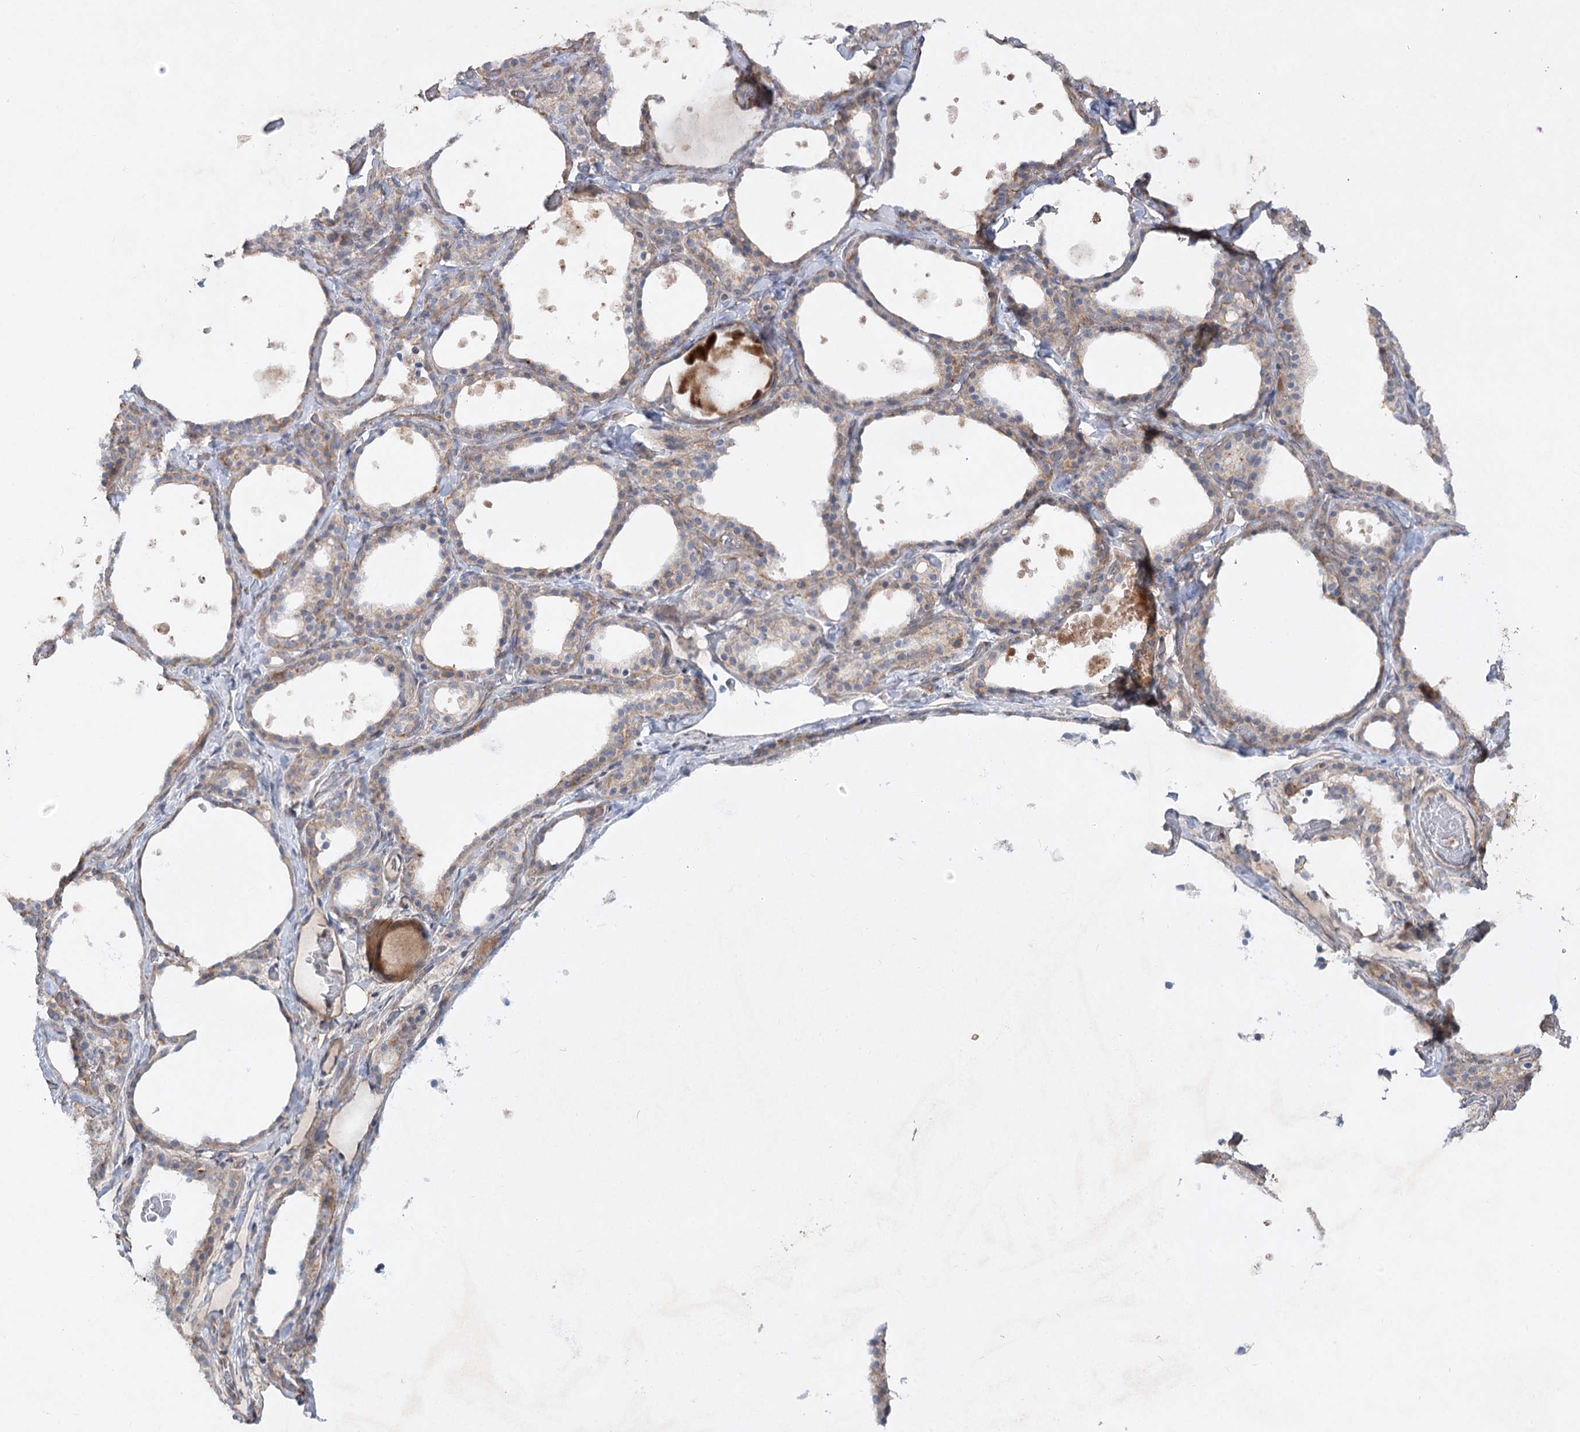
{"staining": {"intensity": "weak", "quantity": "25%-75%", "location": "cytoplasmic/membranous"}, "tissue": "thyroid gland", "cell_type": "Glandular cells", "image_type": "normal", "snomed": [{"axis": "morphology", "description": "Normal tissue, NOS"}, {"axis": "topography", "description": "Thyroid gland"}], "caption": "An immunohistochemistry micrograph of normal tissue is shown. Protein staining in brown labels weak cytoplasmic/membranous positivity in thyroid gland within glandular cells.", "gene": "KIAA0825", "patient": {"sex": "female", "age": 44}}